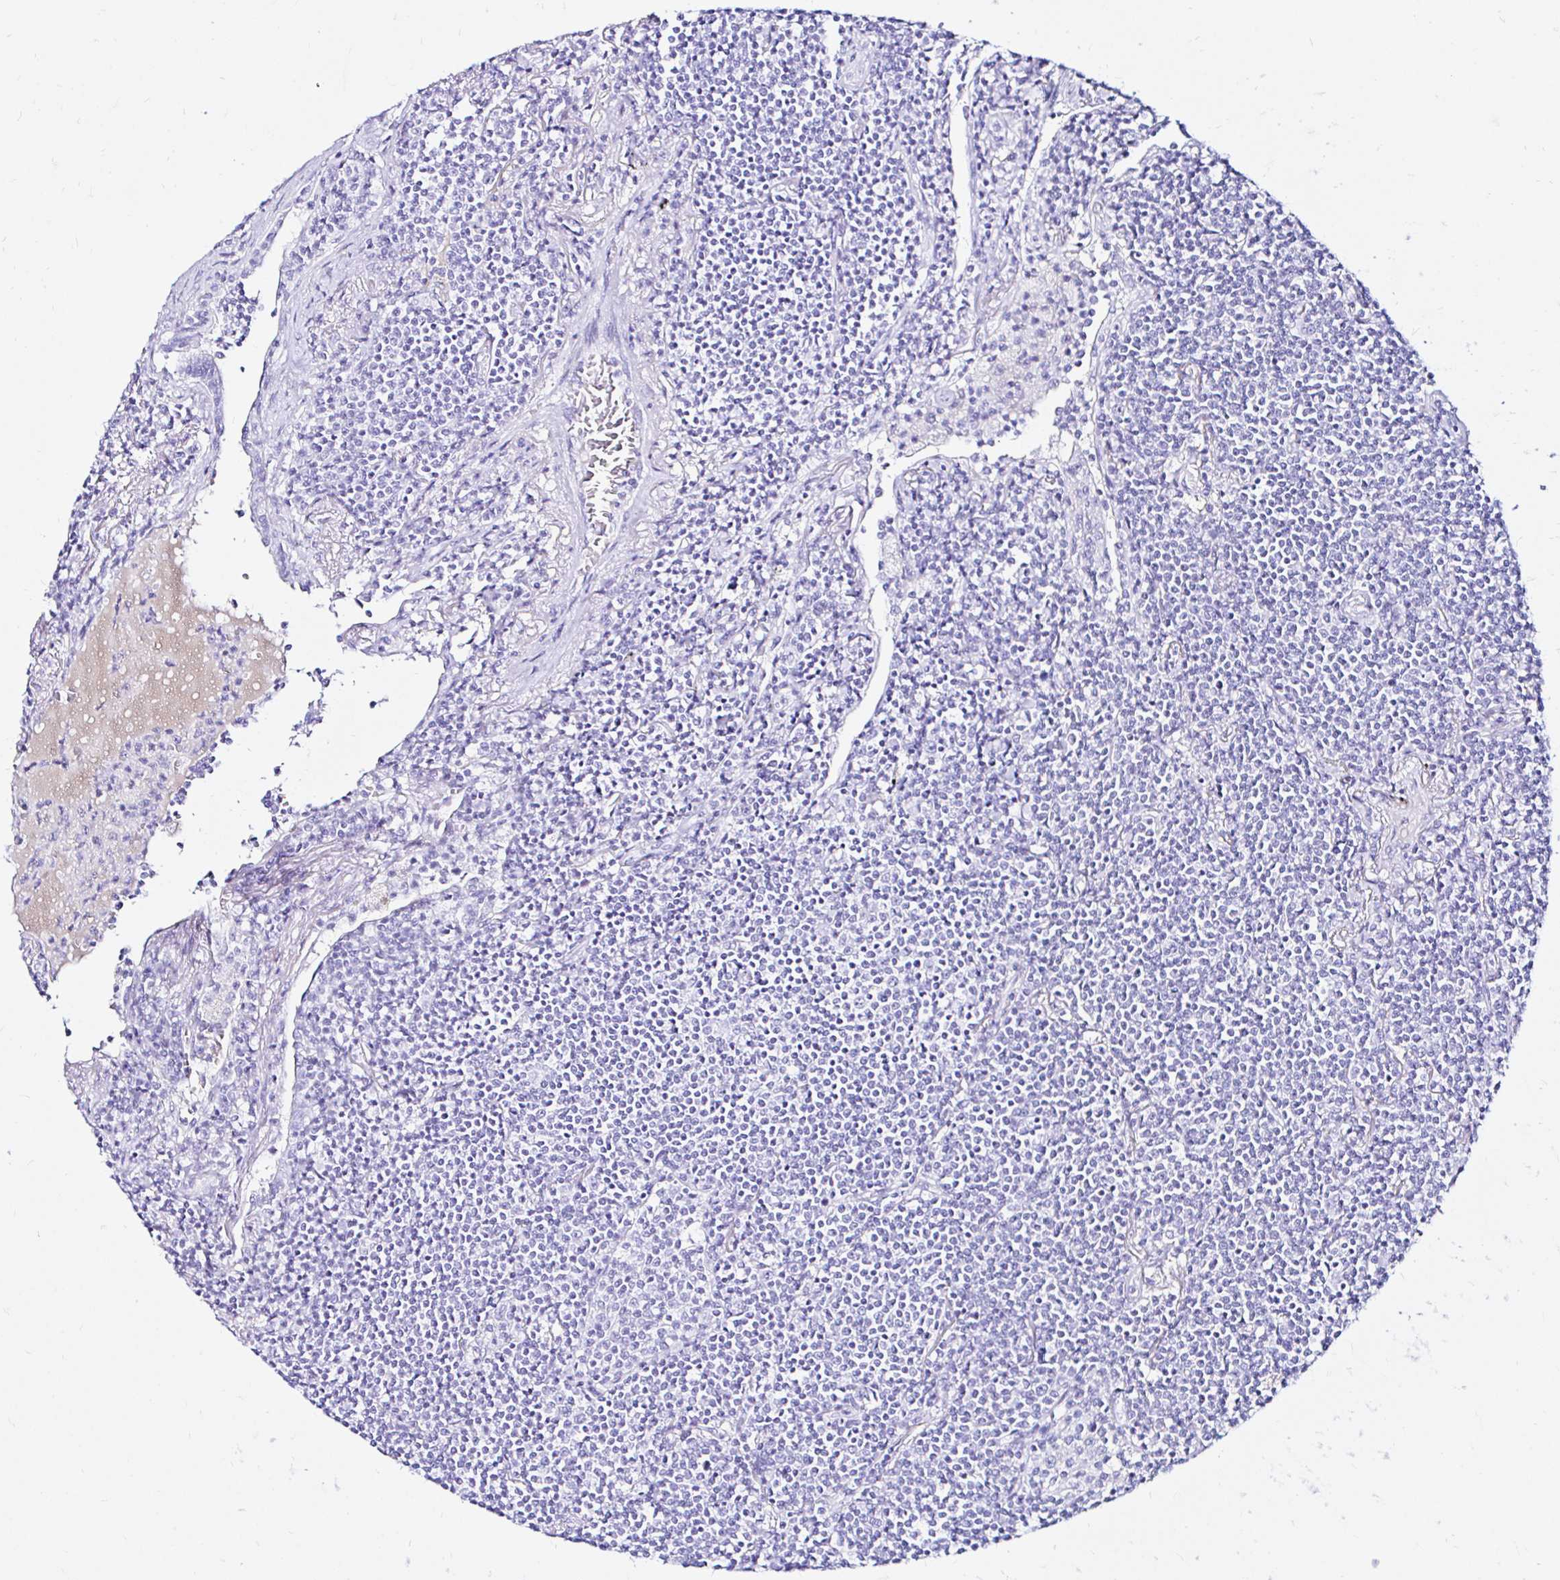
{"staining": {"intensity": "negative", "quantity": "none", "location": "none"}, "tissue": "lymphoma", "cell_type": "Tumor cells", "image_type": "cancer", "snomed": [{"axis": "morphology", "description": "Malignant lymphoma, non-Hodgkin's type, Low grade"}, {"axis": "topography", "description": "Lung"}], "caption": "An immunohistochemistry (IHC) photomicrograph of low-grade malignant lymphoma, non-Hodgkin's type is shown. There is no staining in tumor cells of low-grade malignant lymphoma, non-Hodgkin's type.", "gene": "ZNF432", "patient": {"sex": "female", "age": 71}}